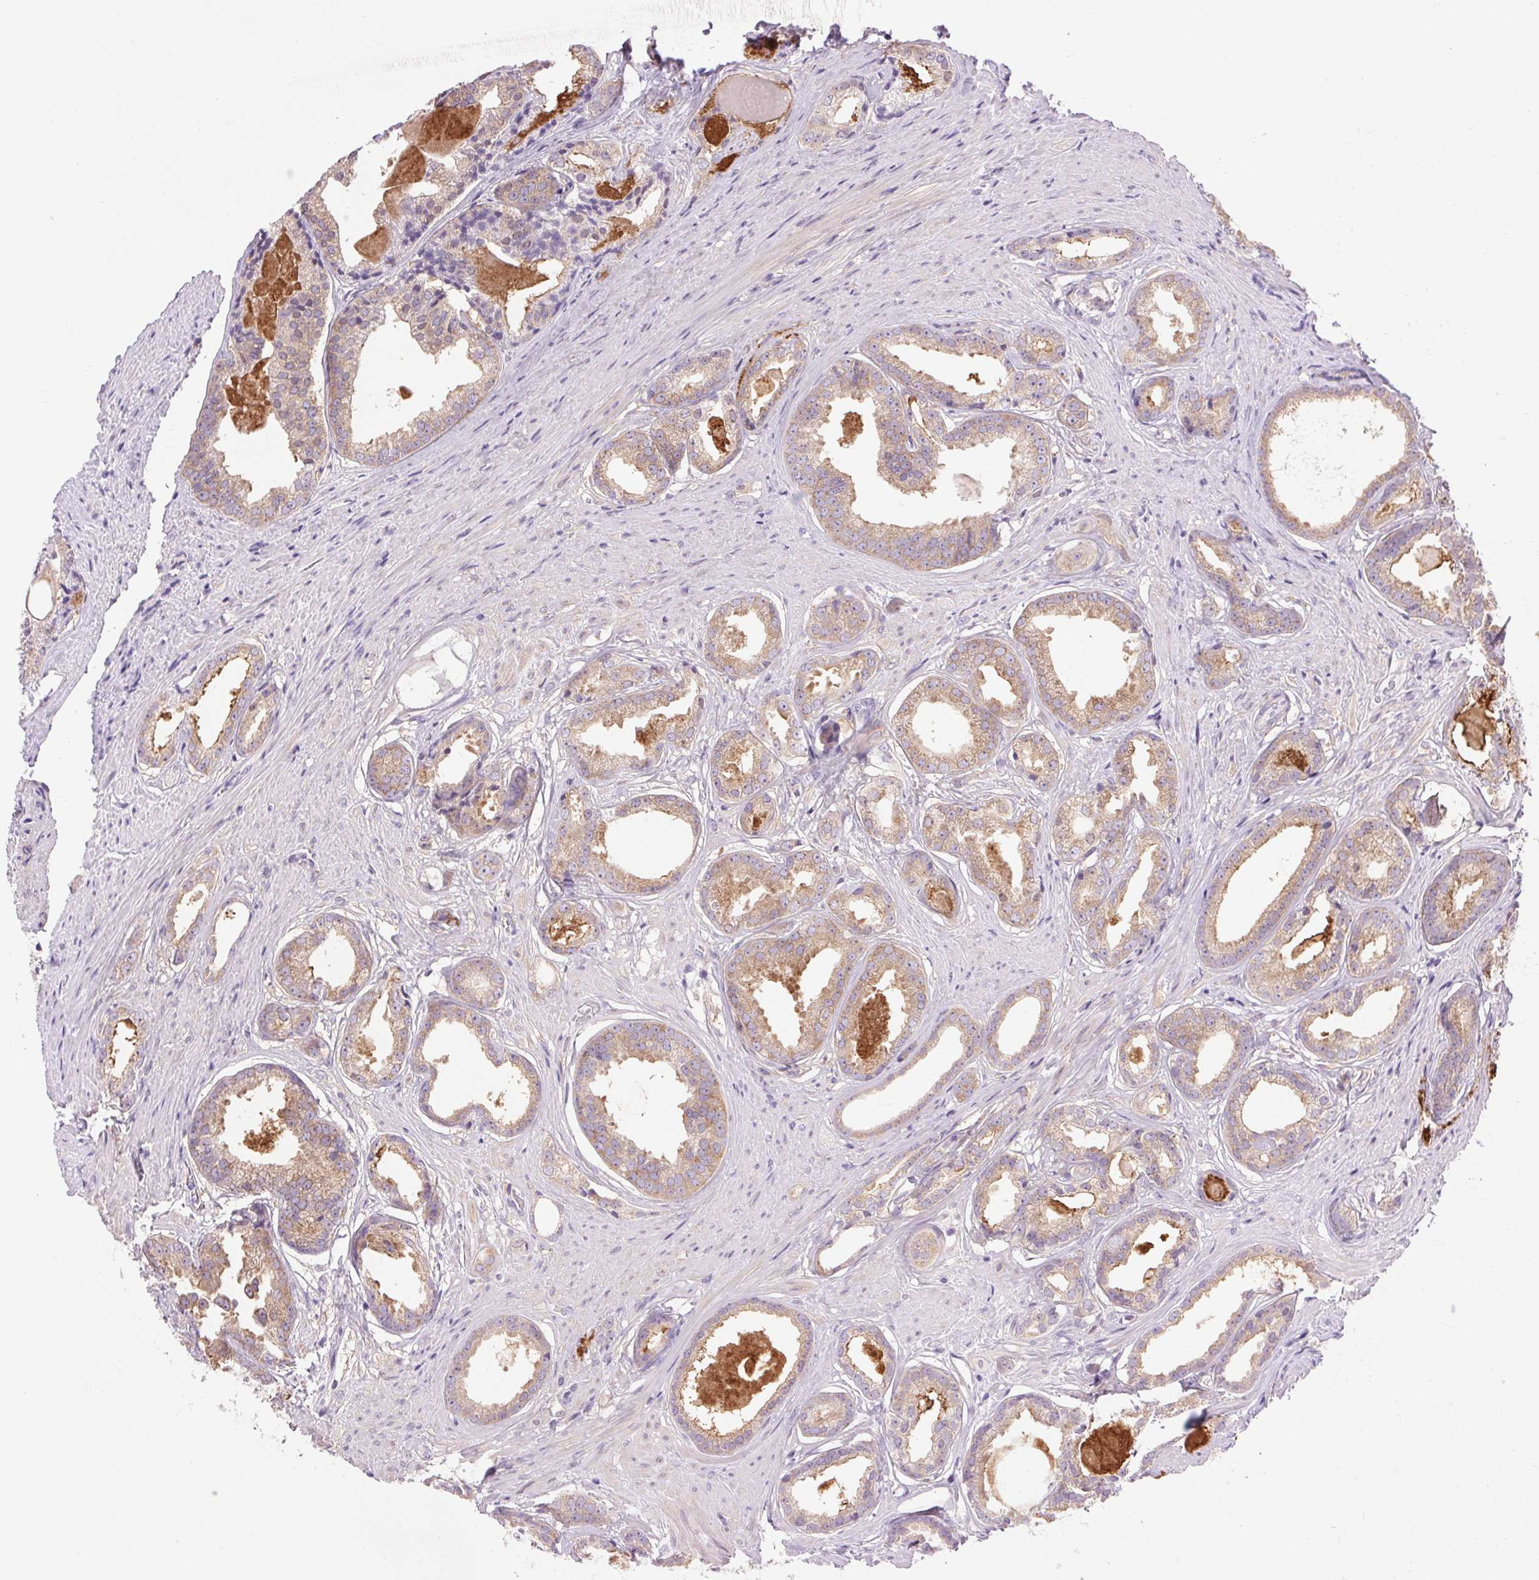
{"staining": {"intensity": "weak", "quantity": ">75%", "location": "cytoplasmic/membranous"}, "tissue": "prostate cancer", "cell_type": "Tumor cells", "image_type": "cancer", "snomed": [{"axis": "morphology", "description": "Adenocarcinoma, Low grade"}, {"axis": "topography", "description": "Prostate"}], "caption": "Tumor cells demonstrate weak cytoplasmic/membranous positivity in about >75% of cells in low-grade adenocarcinoma (prostate). (DAB (3,3'-diaminobenzidine) = brown stain, brightfield microscopy at high magnification).", "gene": "SOWAHC", "patient": {"sex": "male", "age": 65}}